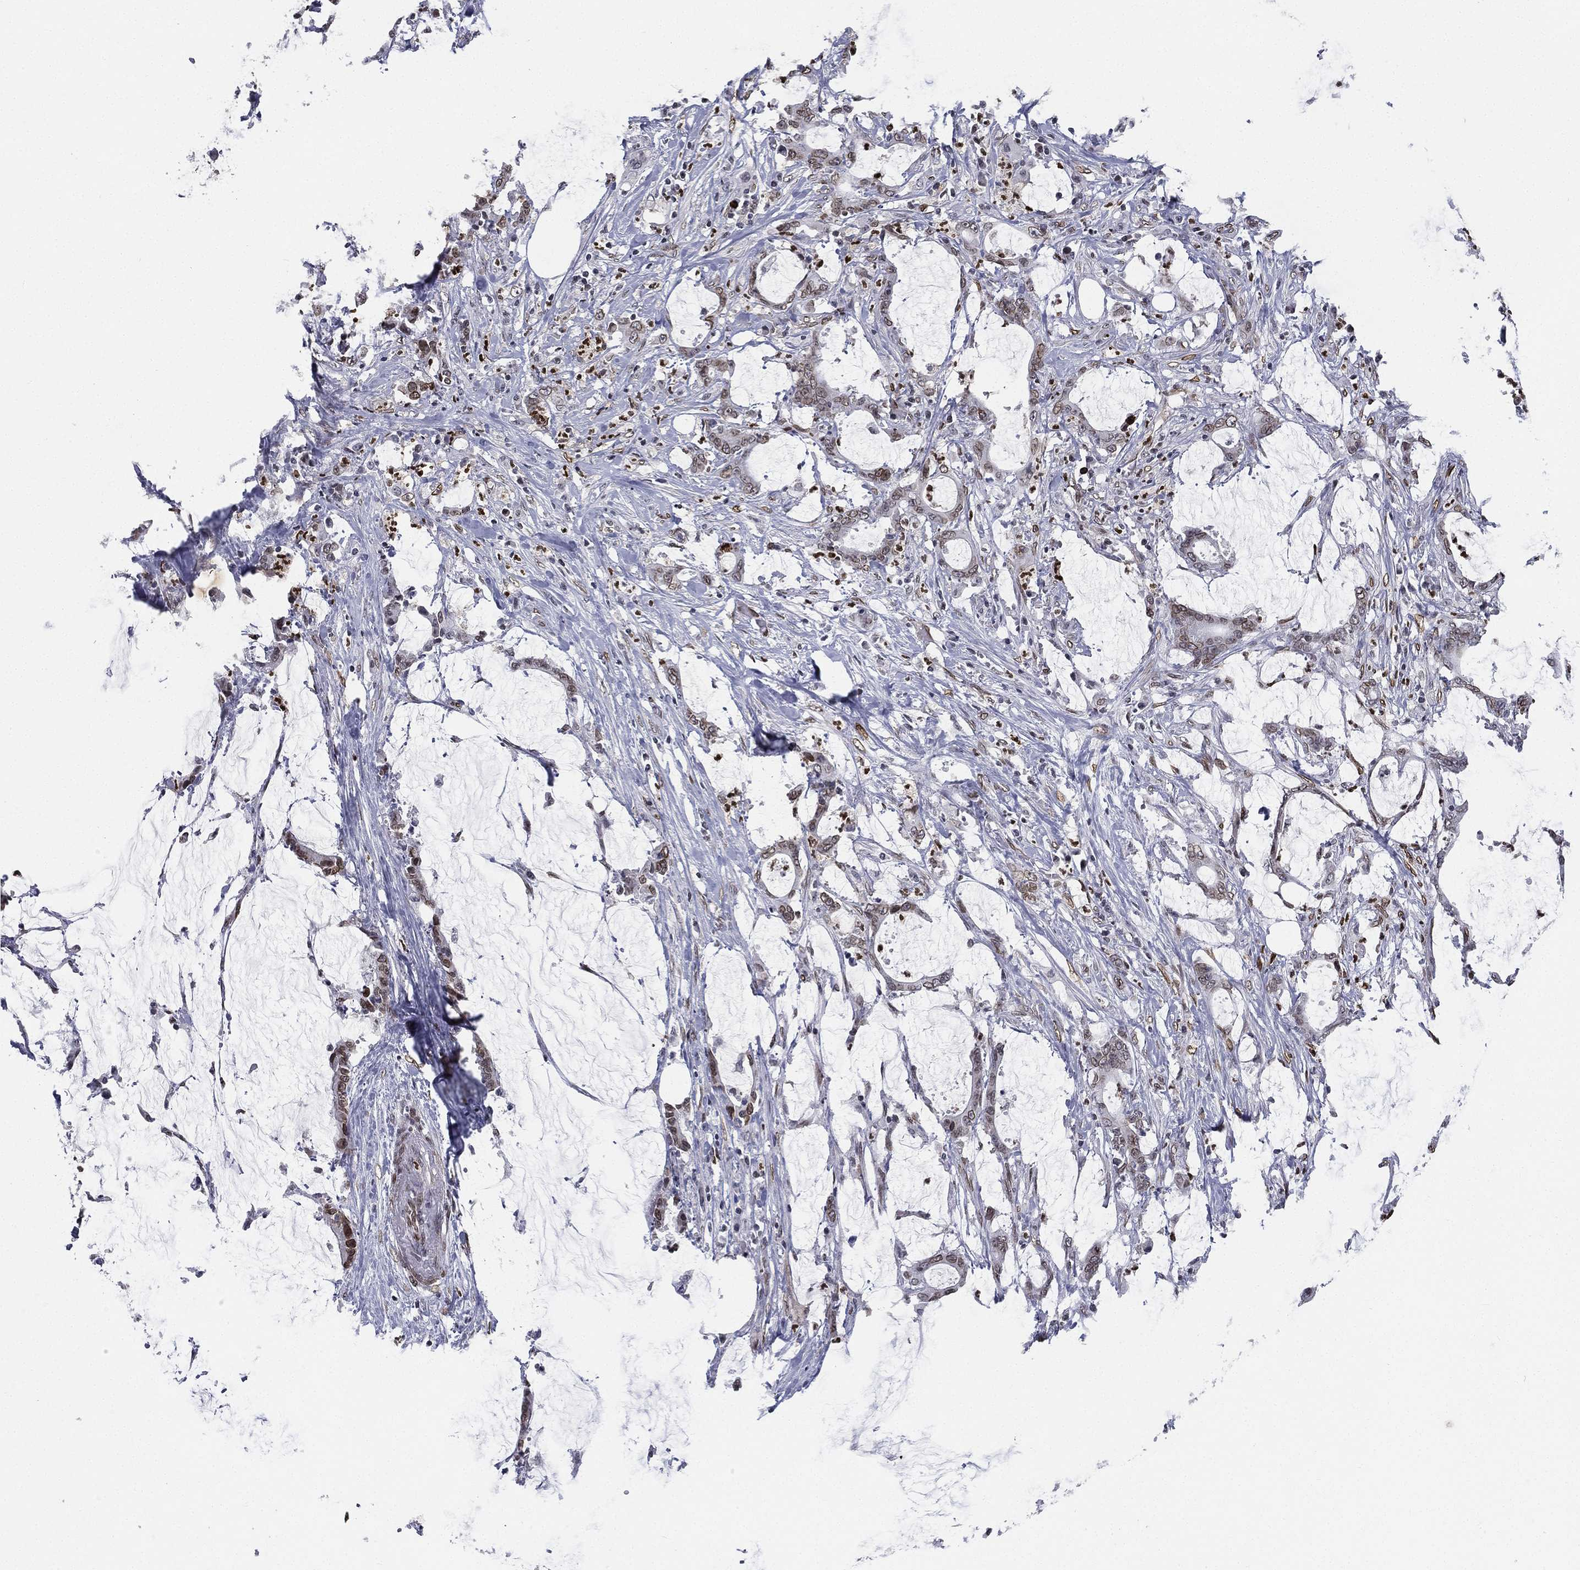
{"staining": {"intensity": "moderate", "quantity": "25%-75%", "location": "nuclear"}, "tissue": "stomach cancer", "cell_type": "Tumor cells", "image_type": "cancer", "snomed": [{"axis": "morphology", "description": "Adenocarcinoma, NOS"}, {"axis": "topography", "description": "Stomach, upper"}], "caption": "An immunohistochemistry (IHC) micrograph of tumor tissue is shown. Protein staining in brown labels moderate nuclear positivity in stomach cancer (adenocarcinoma) within tumor cells. The protein is shown in brown color, while the nuclei are stained blue.", "gene": "LMNB1", "patient": {"sex": "male", "age": 68}}